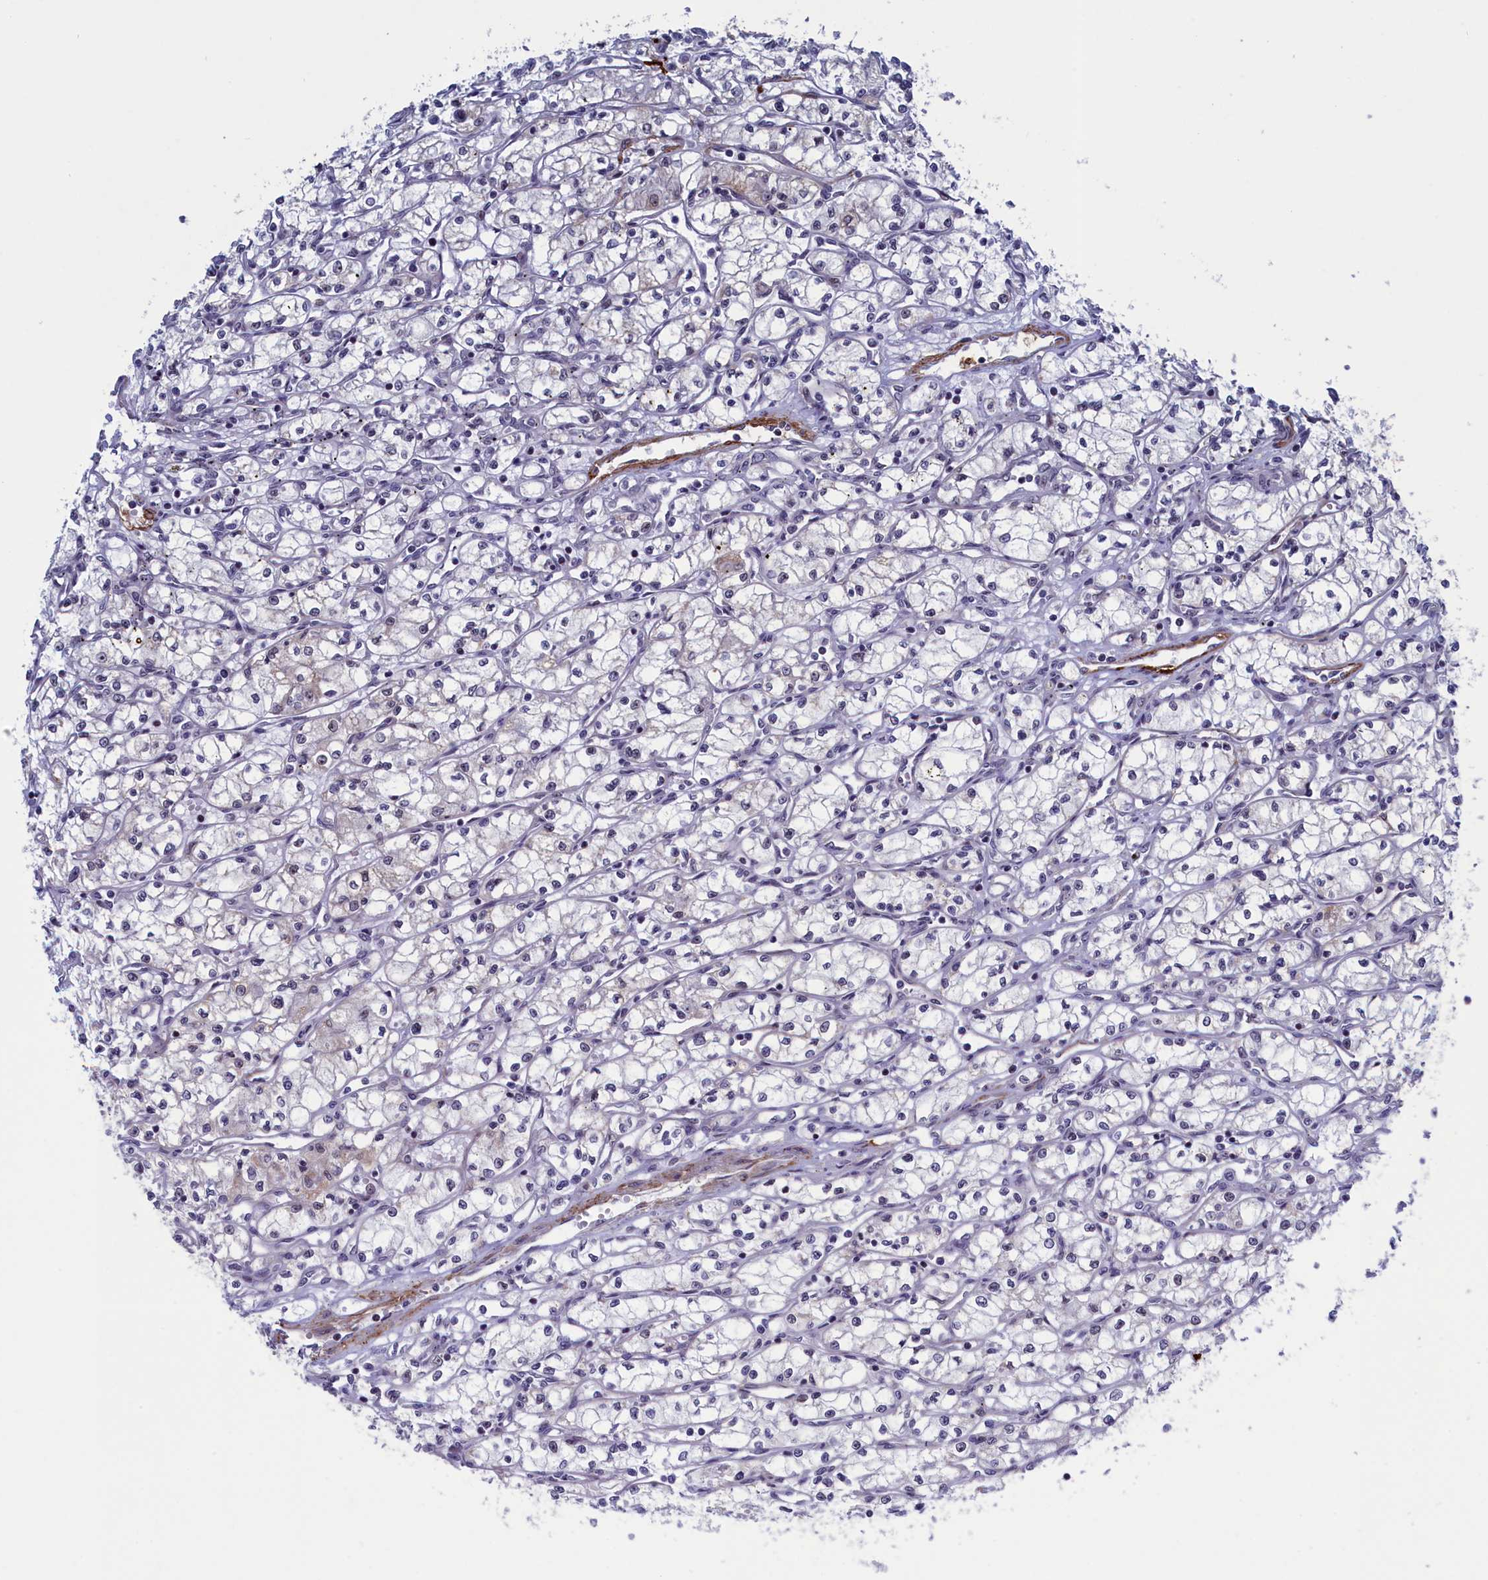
{"staining": {"intensity": "negative", "quantity": "none", "location": "none"}, "tissue": "renal cancer", "cell_type": "Tumor cells", "image_type": "cancer", "snomed": [{"axis": "morphology", "description": "Adenocarcinoma, NOS"}, {"axis": "topography", "description": "Kidney"}], "caption": "High power microscopy micrograph of an IHC image of renal adenocarcinoma, revealing no significant expression in tumor cells.", "gene": "PPAN", "patient": {"sex": "male", "age": 59}}